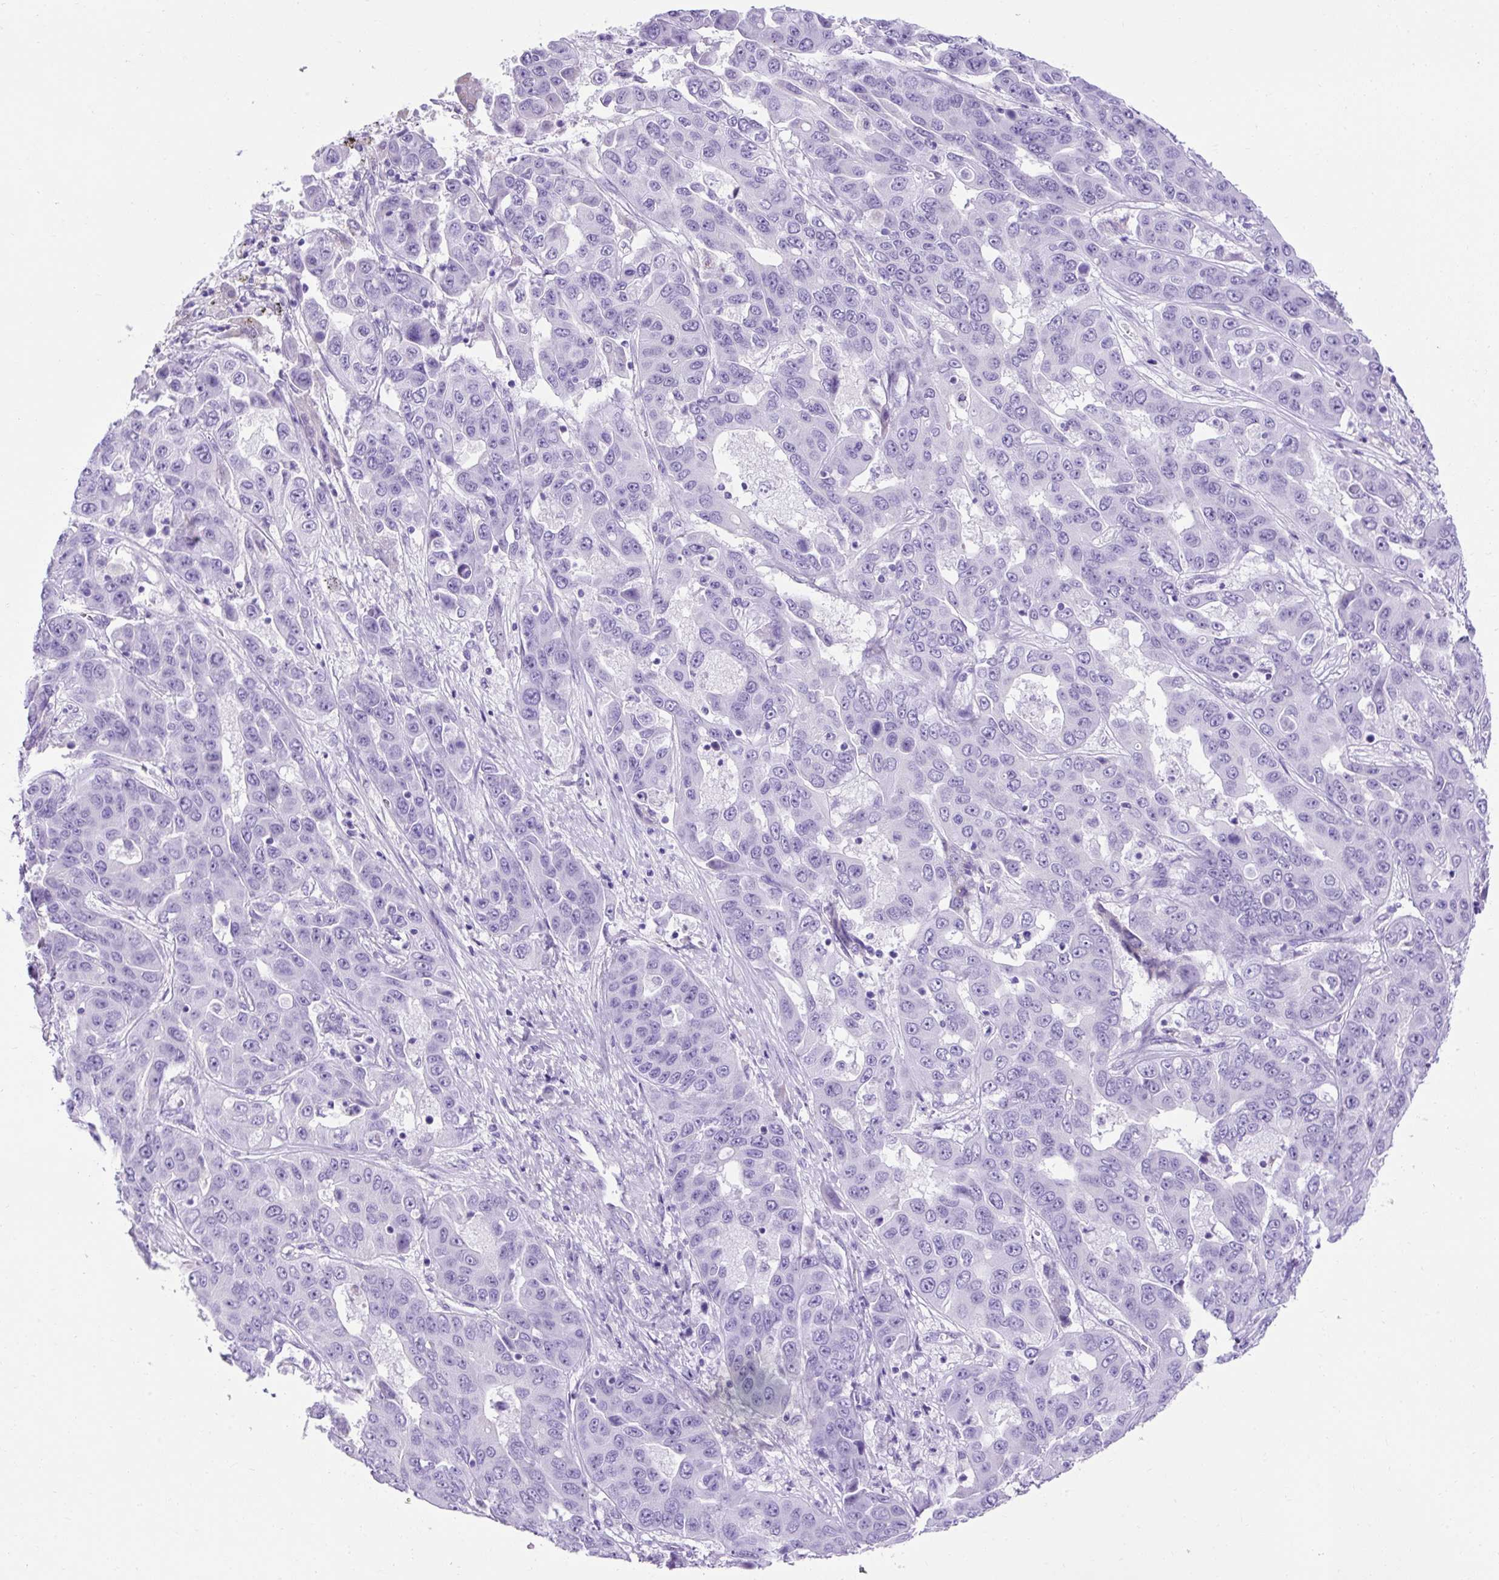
{"staining": {"intensity": "negative", "quantity": "none", "location": "none"}, "tissue": "liver cancer", "cell_type": "Tumor cells", "image_type": "cancer", "snomed": [{"axis": "morphology", "description": "Cholangiocarcinoma"}, {"axis": "topography", "description": "Liver"}], "caption": "The IHC histopathology image has no significant staining in tumor cells of liver cancer (cholangiocarcinoma) tissue.", "gene": "KRT12", "patient": {"sex": "female", "age": 52}}